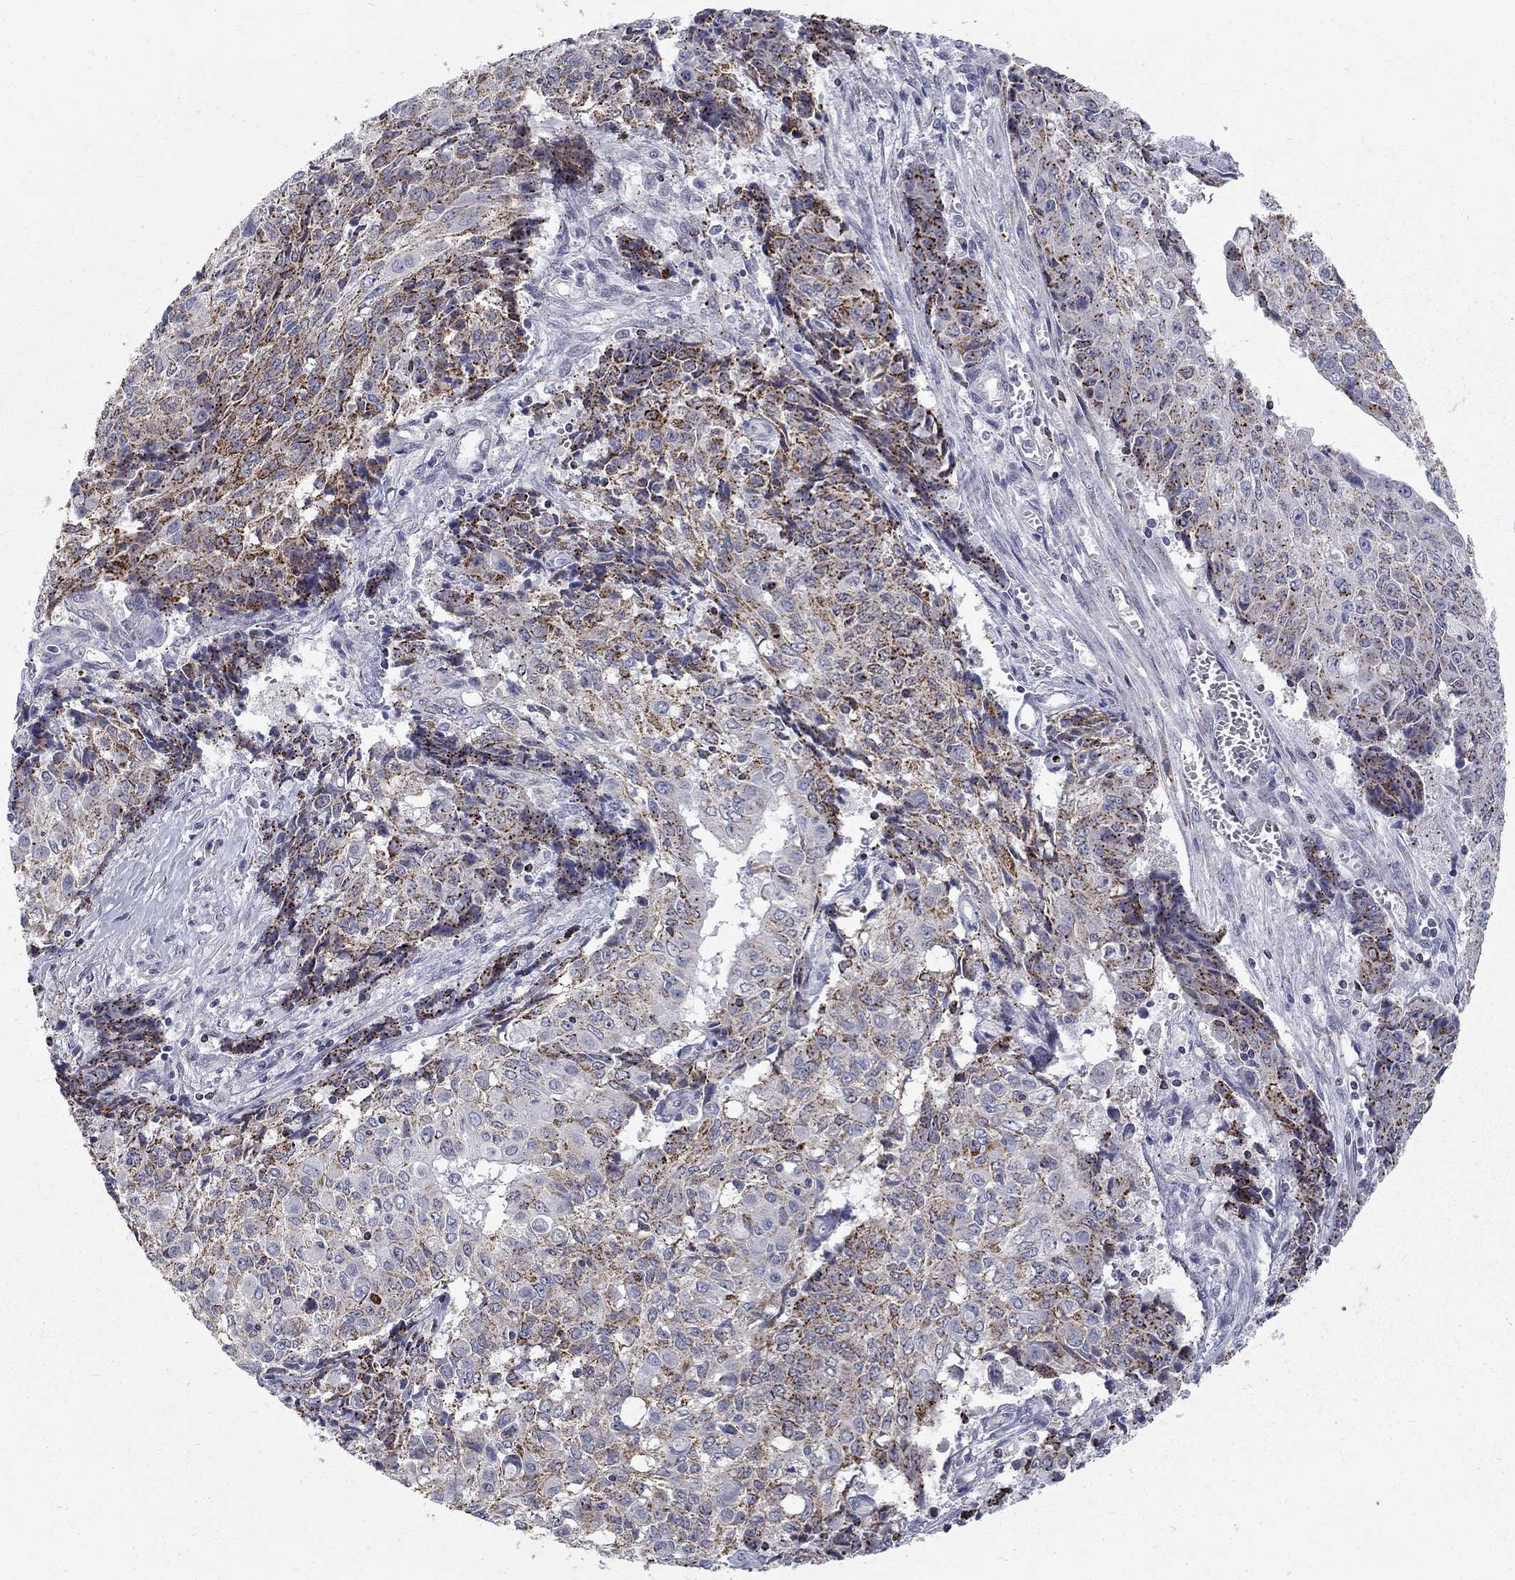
{"staining": {"intensity": "strong", "quantity": "25%-75%", "location": "cytoplasmic/membranous"}, "tissue": "ovarian cancer", "cell_type": "Tumor cells", "image_type": "cancer", "snomed": [{"axis": "morphology", "description": "Carcinoma, endometroid"}, {"axis": "topography", "description": "Ovary"}], "caption": "Immunohistochemical staining of human ovarian cancer (endometroid carcinoma) shows high levels of strong cytoplasmic/membranous protein expression in about 25%-75% of tumor cells.", "gene": "CLIC6", "patient": {"sex": "female", "age": 42}}